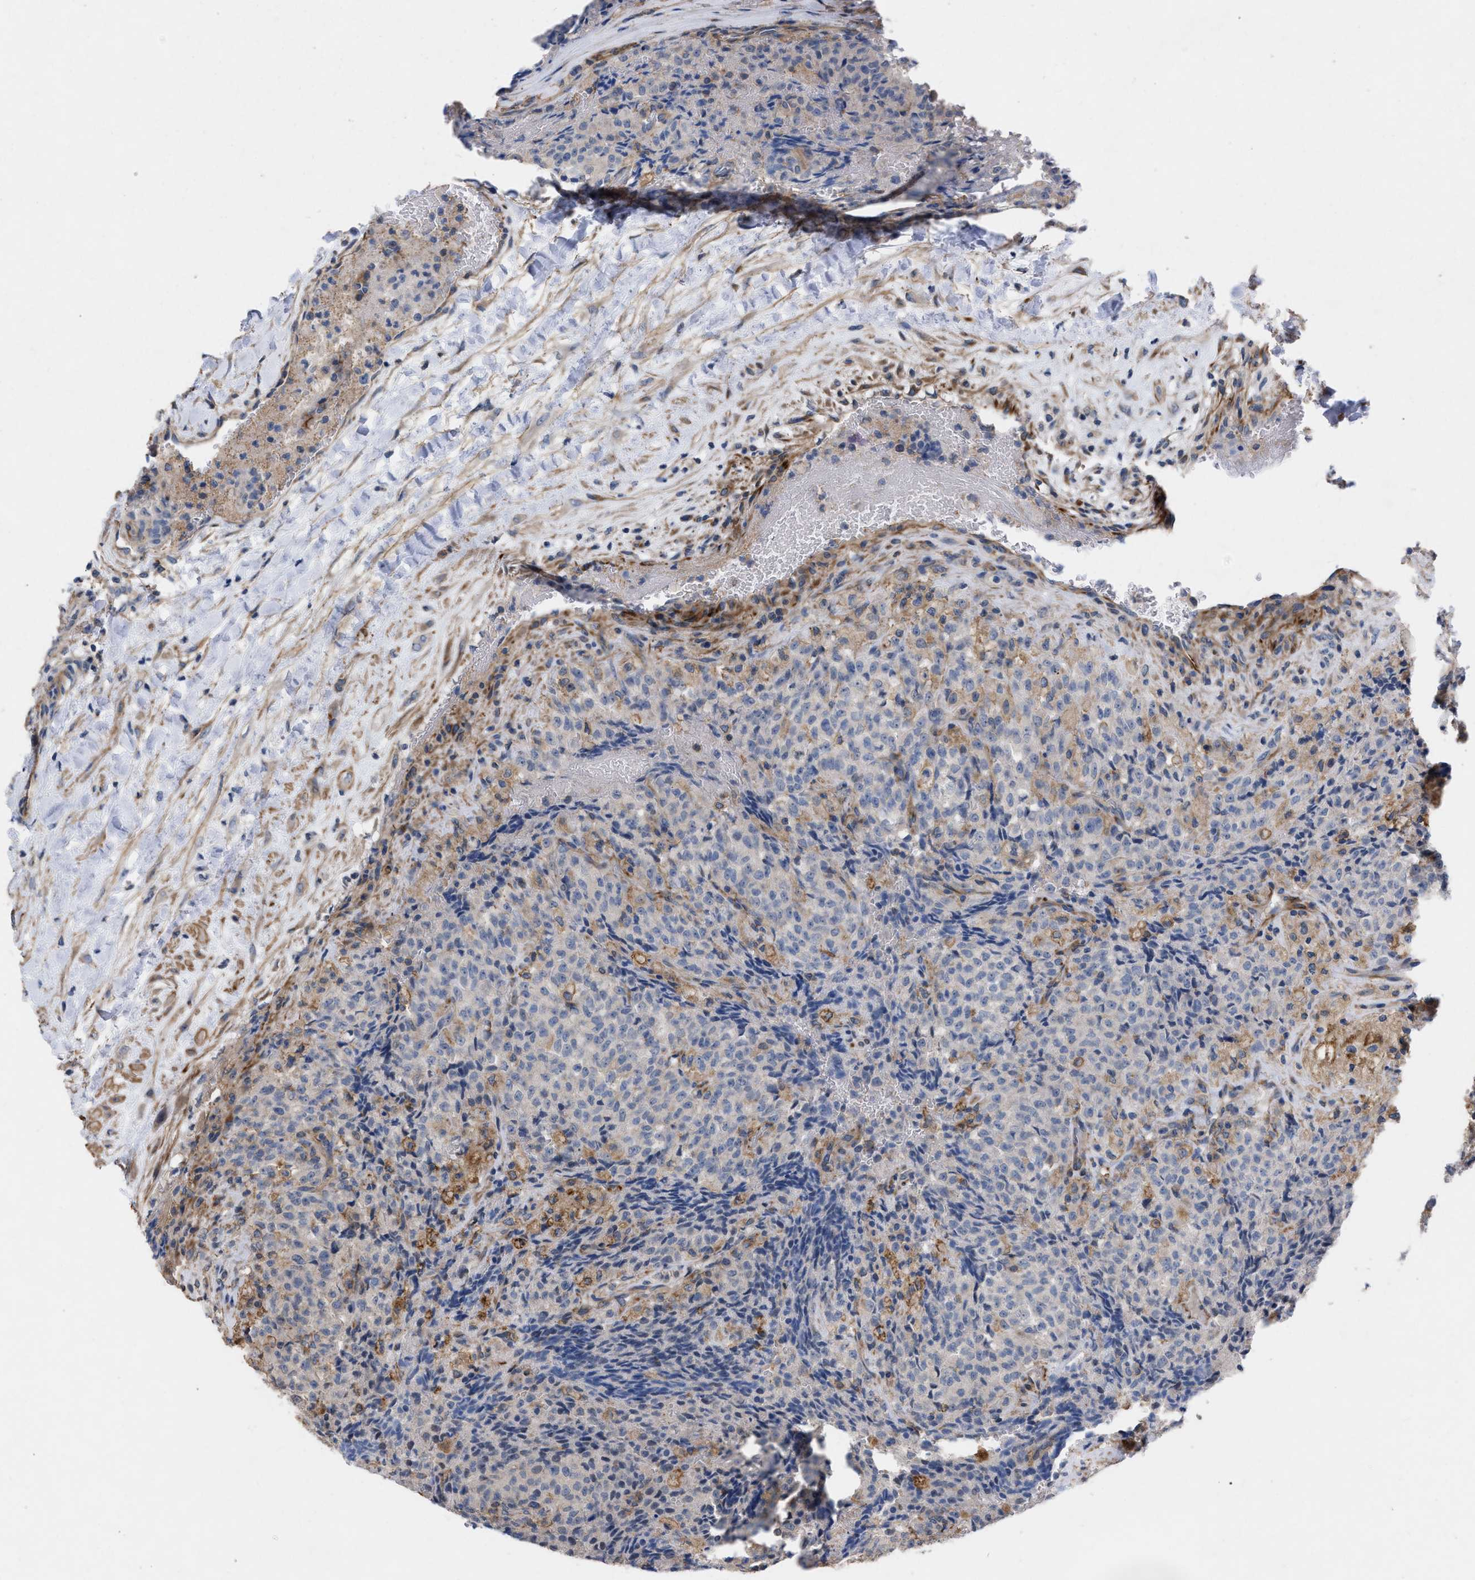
{"staining": {"intensity": "weak", "quantity": "<25%", "location": "cytoplasmic/membranous"}, "tissue": "testis cancer", "cell_type": "Tumor cells", "image_type": "cancer", "snomed": [{"axis": "morphology", "description": "Seminoma, NOS"}, {"axis": "topography", "description": "Testis"}], "caption": "The histopathology image reveals no significant expression in tumor cells of testis cancer (seminoma).", "gene": "TMEM131", "patient": {"sex": "male", "age": 59}}